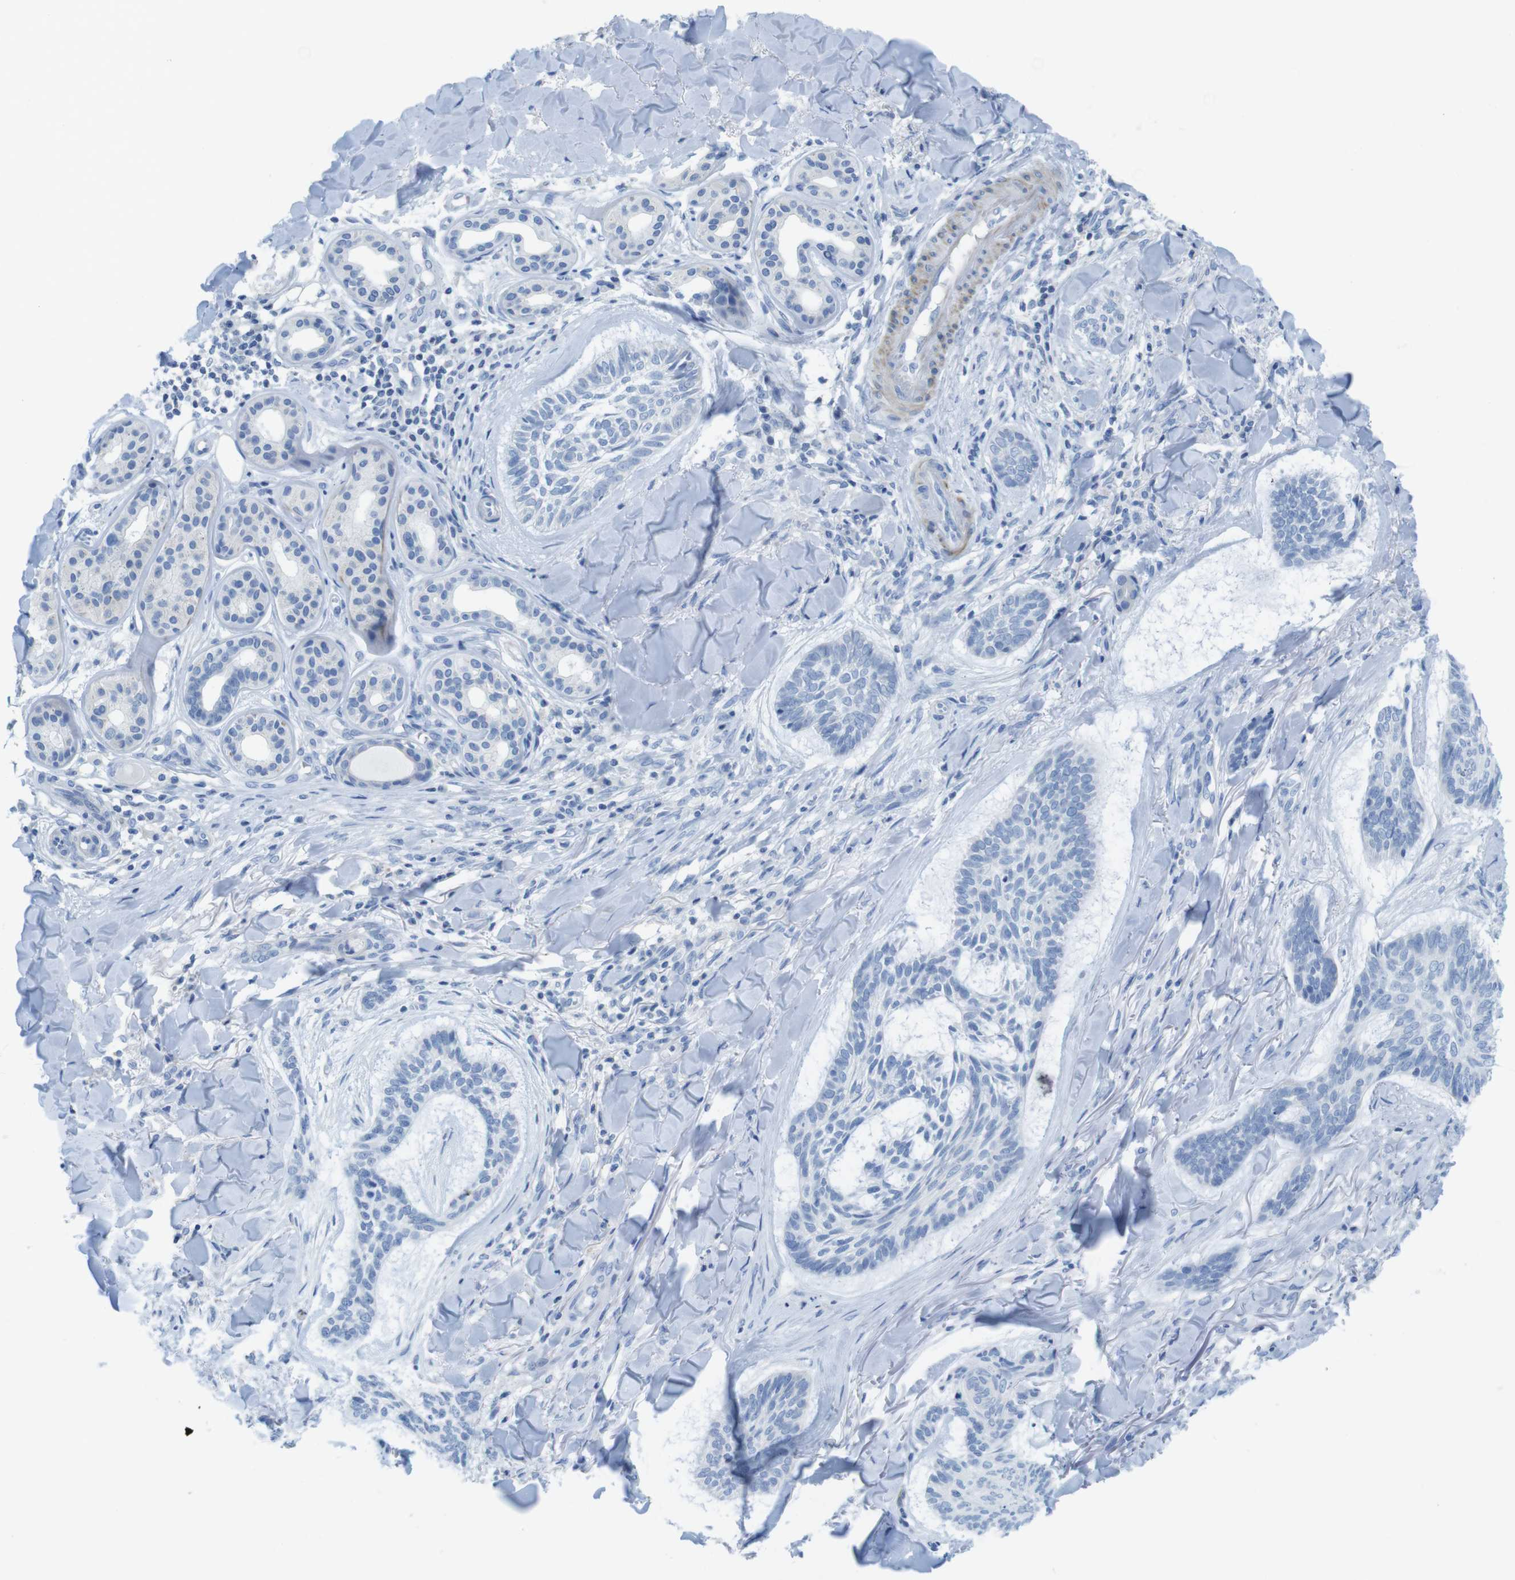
{"staining": {"intensity": "negative", "quantity": "none", "location": "none"}, "tissue": "skin cancer", "cell_type": "Tumor cells", "image_type": "cancer", "snomed": [{"axis": "morphology", "description": "Basal cell carcinoma"}, {"axis": "topography", "description": "Skin"}], "caption": "This micrograph is of skin cancer stained with IHC to label a protein in brown with the nuclei are counter-stained blue. There is no positivity in tumor cells.", "gene": "ASIC5", "patient": {"sex": "male", "age": 43}}